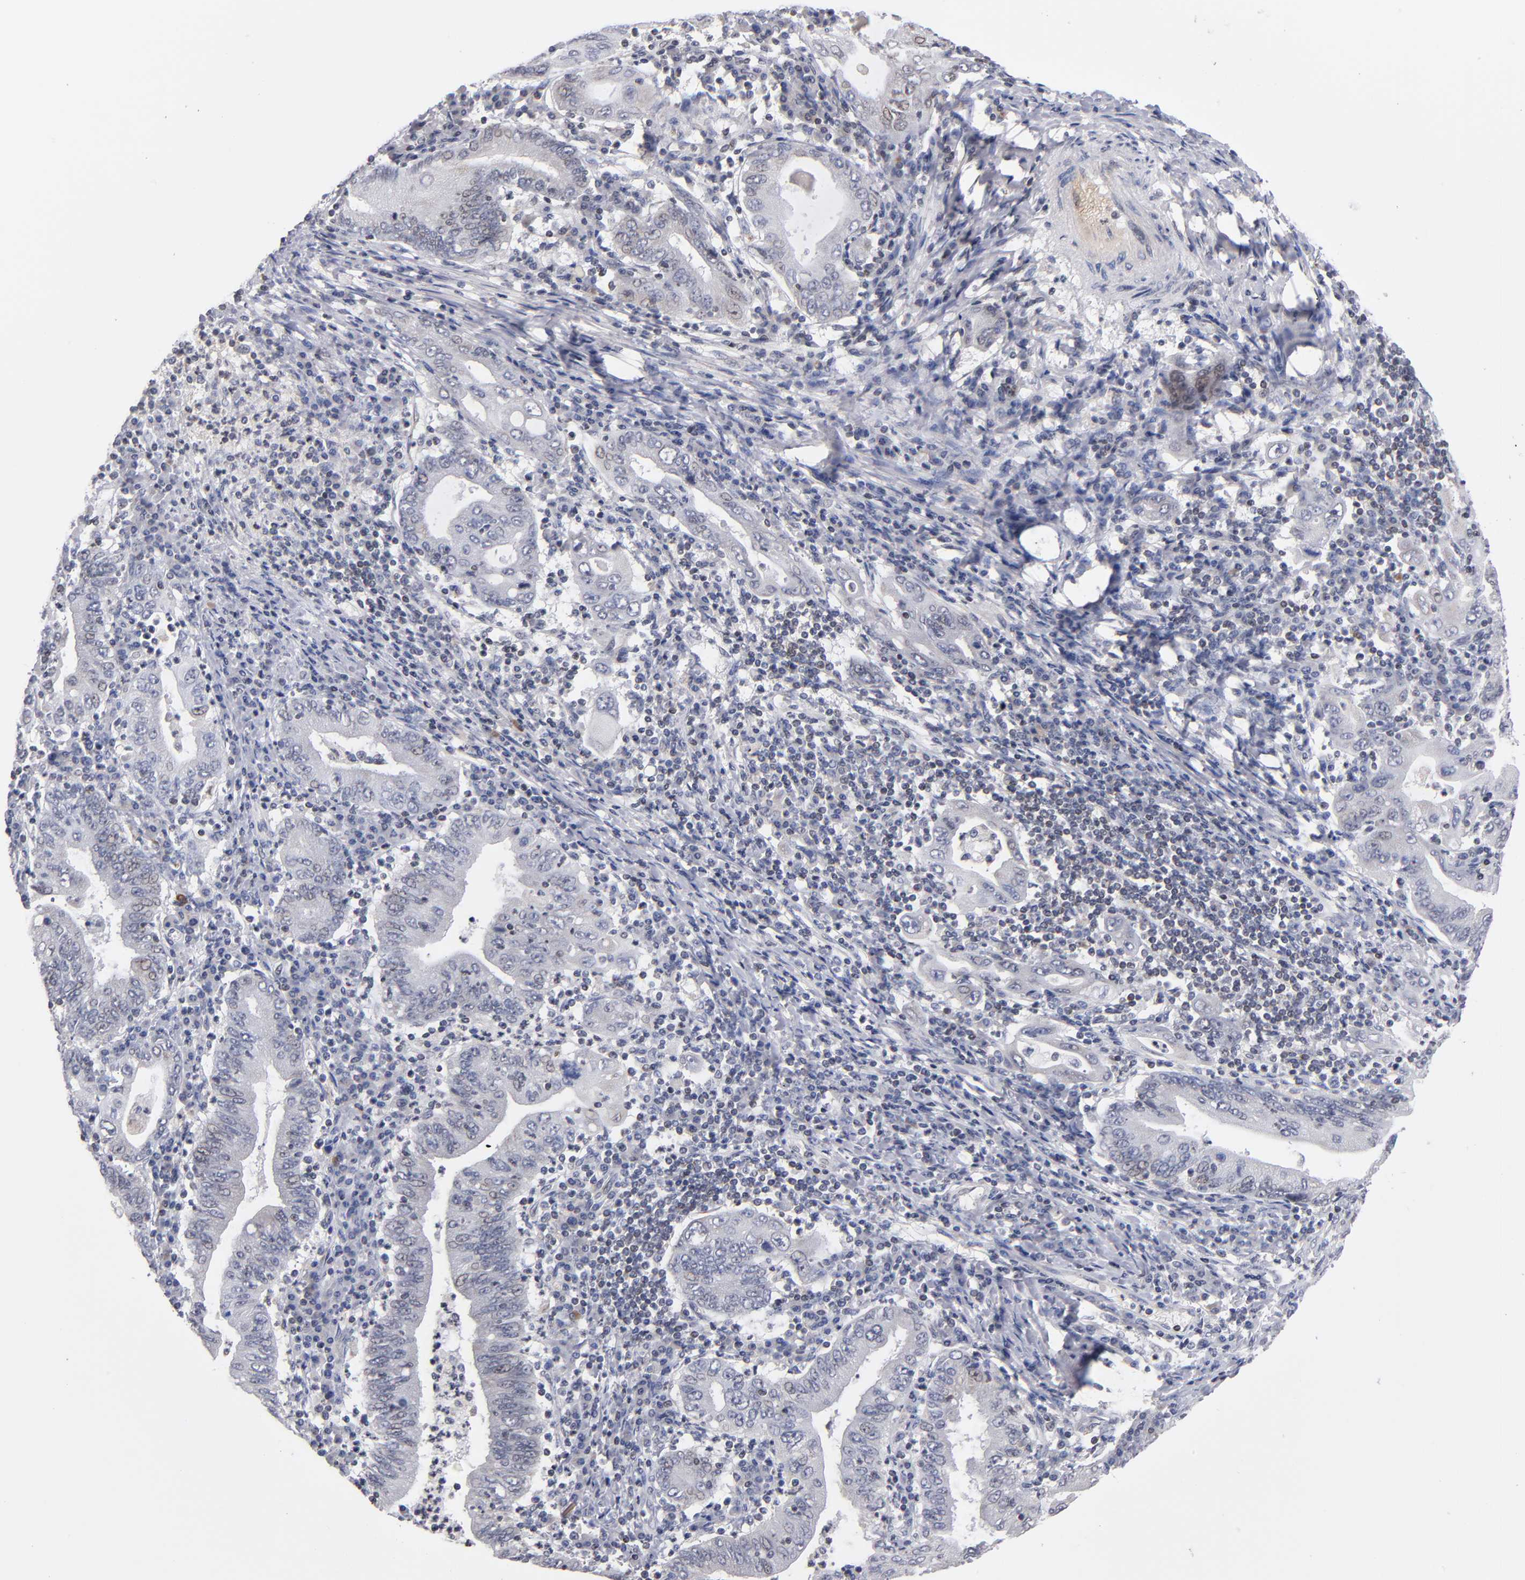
{"staining": {"intensity": "weak", "quantity": "<25%", "location": "nuclear"}, "tissue": "stomach cancer", "cell_type": "Tumor cells", "image_type": "cancer", "snomed": [{"axis": "morphology", "description": "Normal tissue, NOS"}, {"axis": "morphology", "description": "Adenocarcinoma, NOS"}, {"axis": "topography", "description": "Esophagus"}, {"axis": "topography", "description": "Stomach, upper"}, {"axis": "topography", "description": "Peripheral nerve tissue"}], "caption": "An immunohistochemistry micrograph of adenocarcinoma (stomach) is shown. There is no staining in tumor cells of adenocarcinoma (stomach).", "gene": "ODF2", "patient": {"sex": "male", "age": 62}}